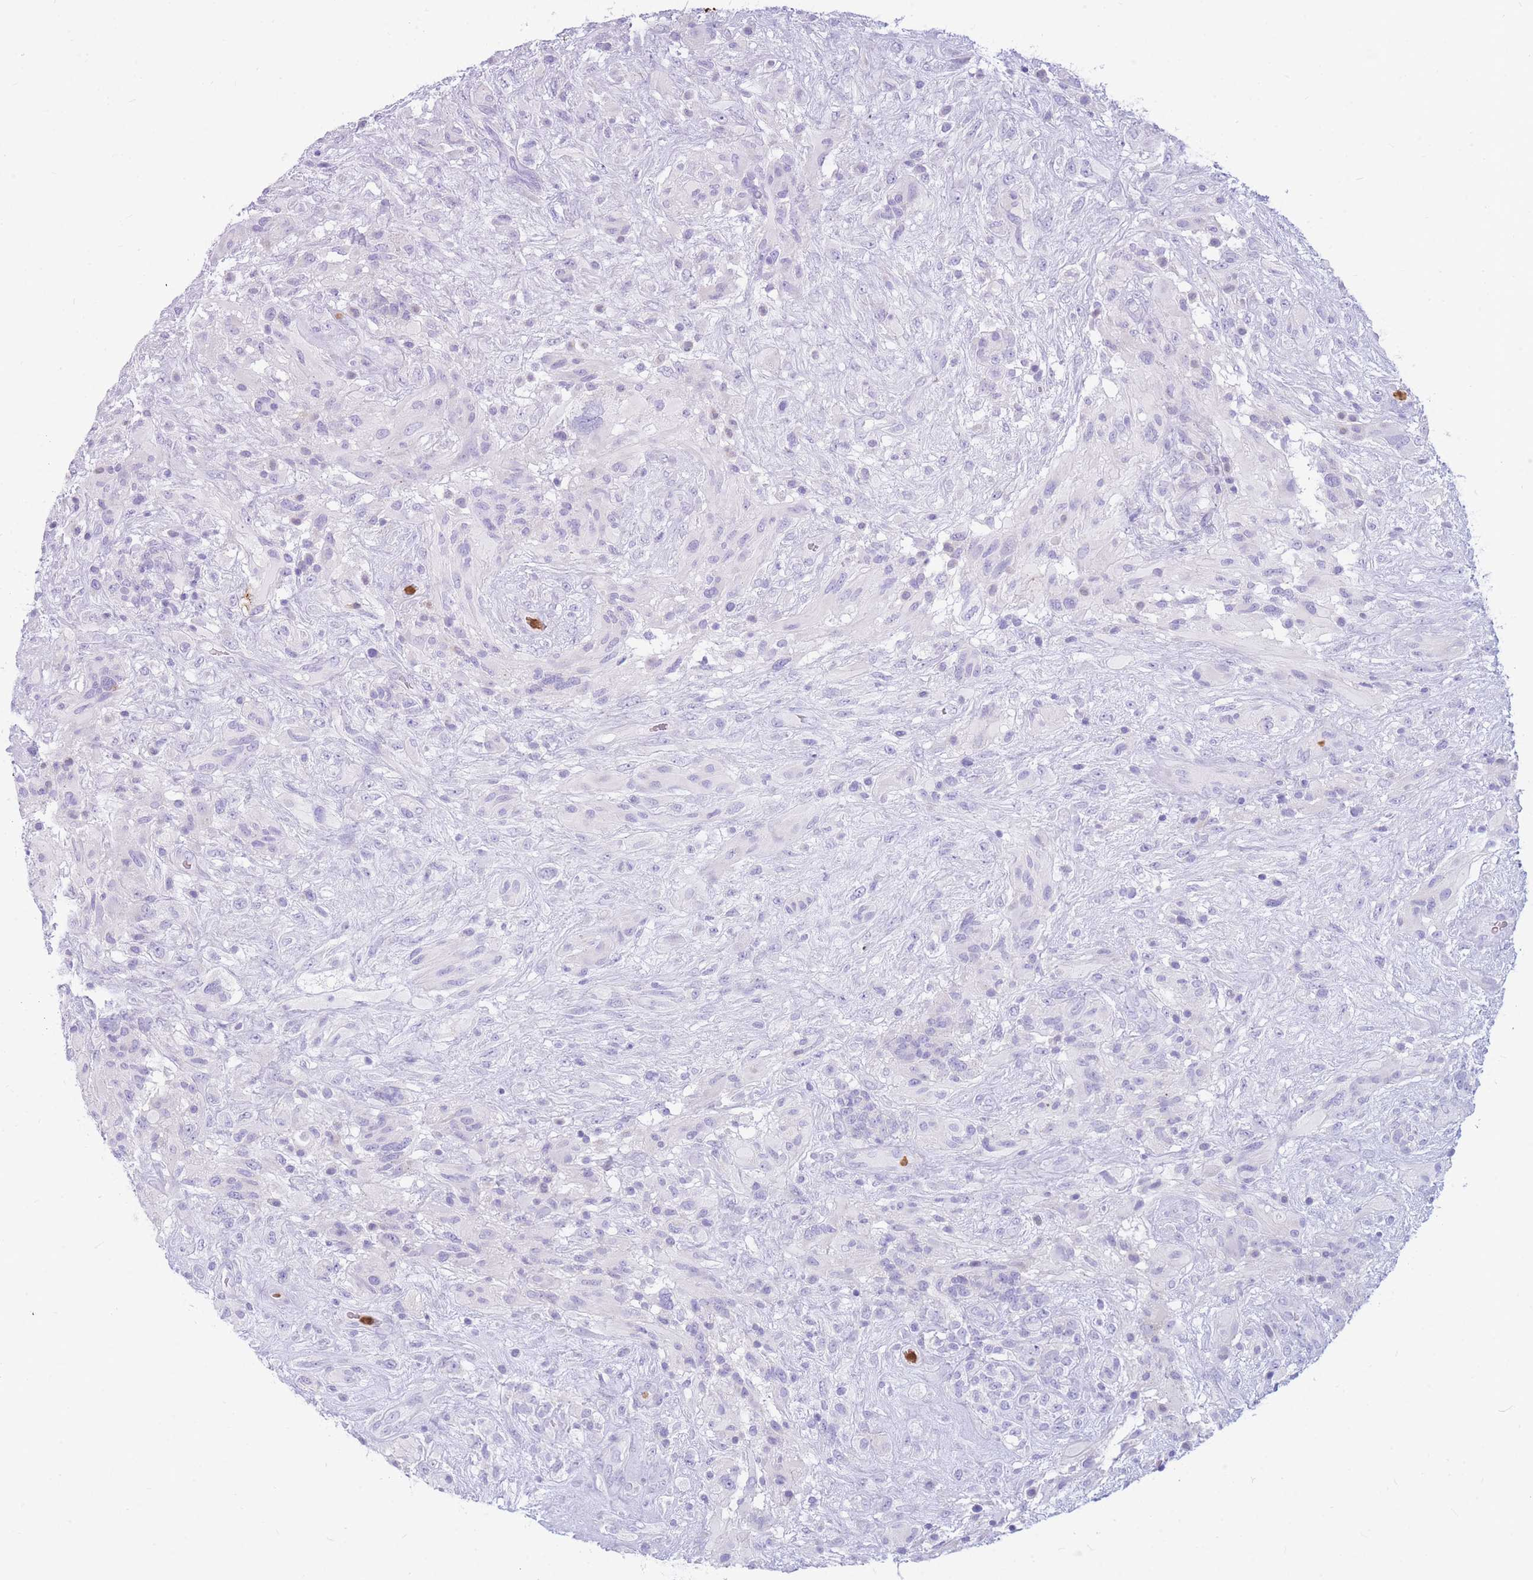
{"staining": {"intensity": "negative", "quantity": "none", "location": "none"}, "tissue": "glioma", "cell_type": "Tumor cells", "image_type": "cancer", "snomed": [{"axis": "morphology", "description": "Glioma, malignant, High grade"}, {"axis": "topography", "description": "Brain"}], "caption": "DAB immunohistochemical staining of human glioma shows no significant staining in tumor cells.", "gene": "TPSAB1", "patient": {"sex": "male", "age": 61}}